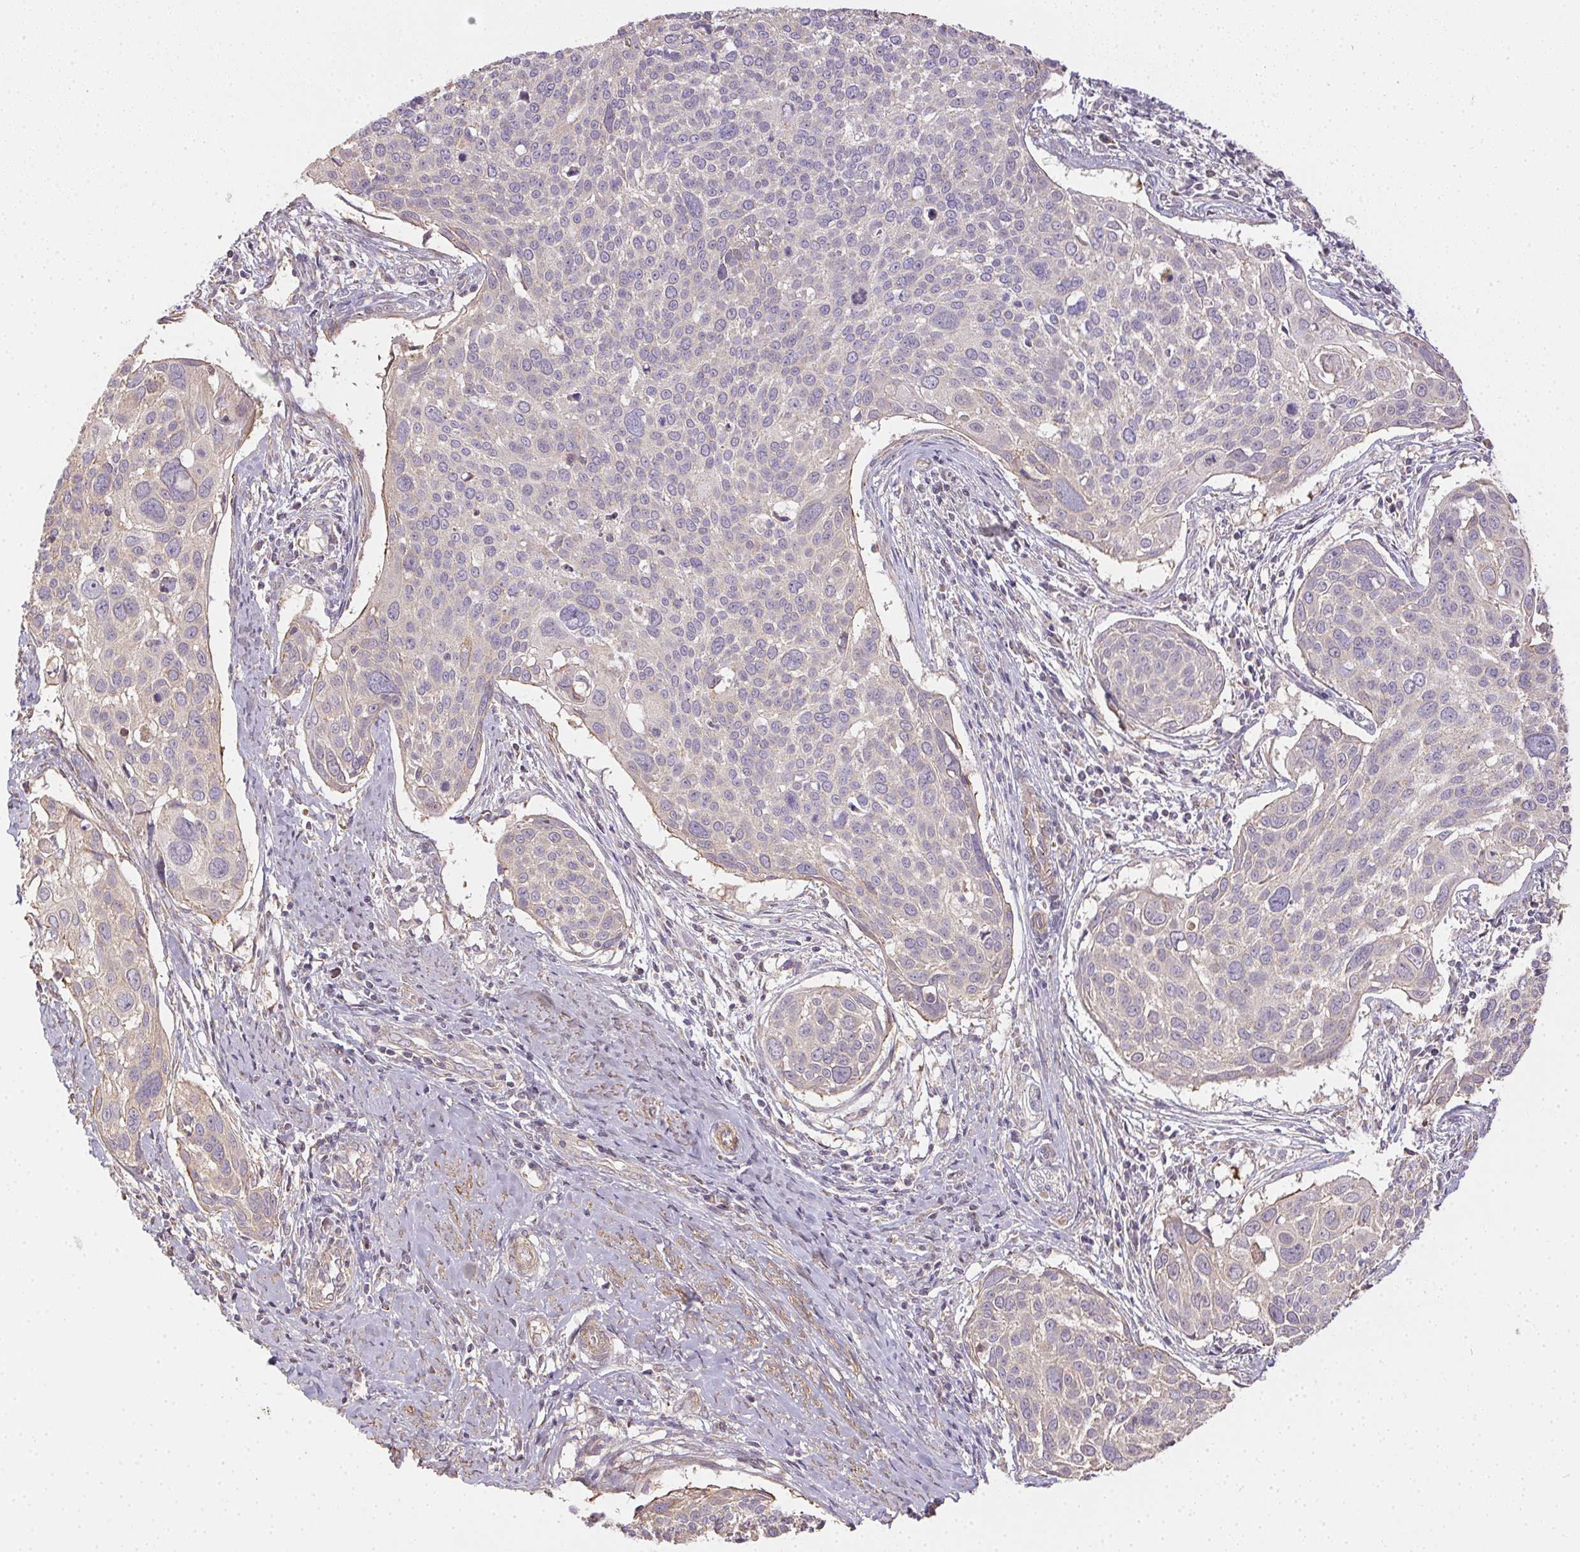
{"staining": {"intensity": "negative", "quantity": "none", "location": "none"}, "tissue": "cervical cancer", "cell_type": "Tumor cells", "image_type": "cancer", "snomed": [{"axis": "morphology", "description": "Squamous cell carcinoma, NOS"}, {"axis": "topography", "description": "Cervix"}], "caption": "A photomicrograph of cervical squamous cell carcinoma stained for a protein demonstrates no brown staining in tumor cells.", "gene": "REV3L", "patient": {"sex": "female", "age": 39}}